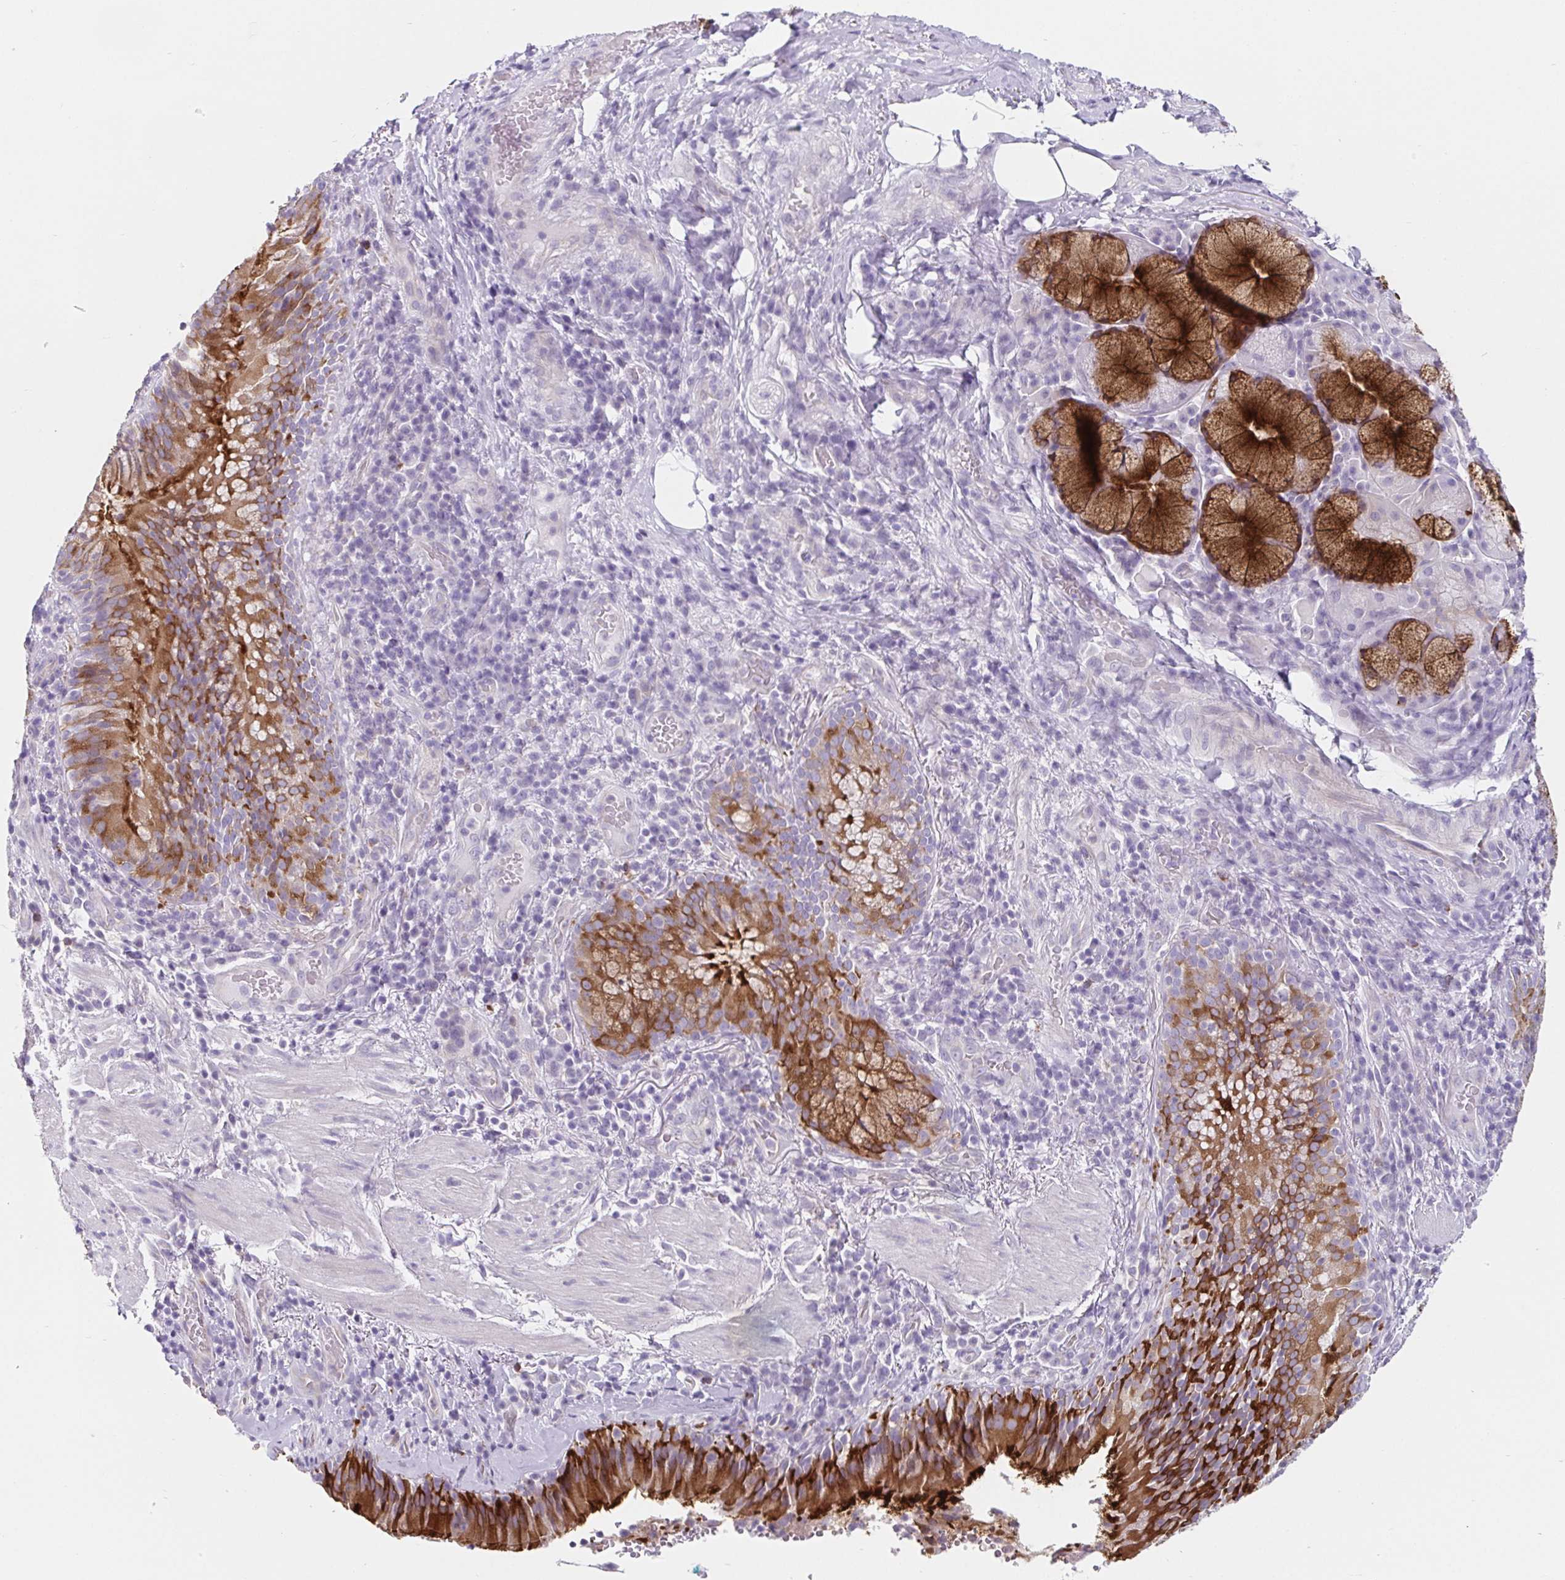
{"staining": {"intensity": "strong", "quantity": "25%-75%", "location": "cytoplasmic/membranous"}, "tissue": "bronchus", "cell_type": "Respiratory epithelial cells", "image_type": "normal", "snomed": [{"axis": "morphology", "description": "Normal tissue, NOS"}, {"axis": "topography", "description": "Lymph node"}, {"axis": "topography", "description": "Bronchus"}], "caption": "Respiratory epithelial cells demonstrate strong cytoplasmic/membranous expression in approximately 25%-75% of cells in benign bronchus.", "gene": "BCAS1", "patient": {"sex": "male", "age": 56}}